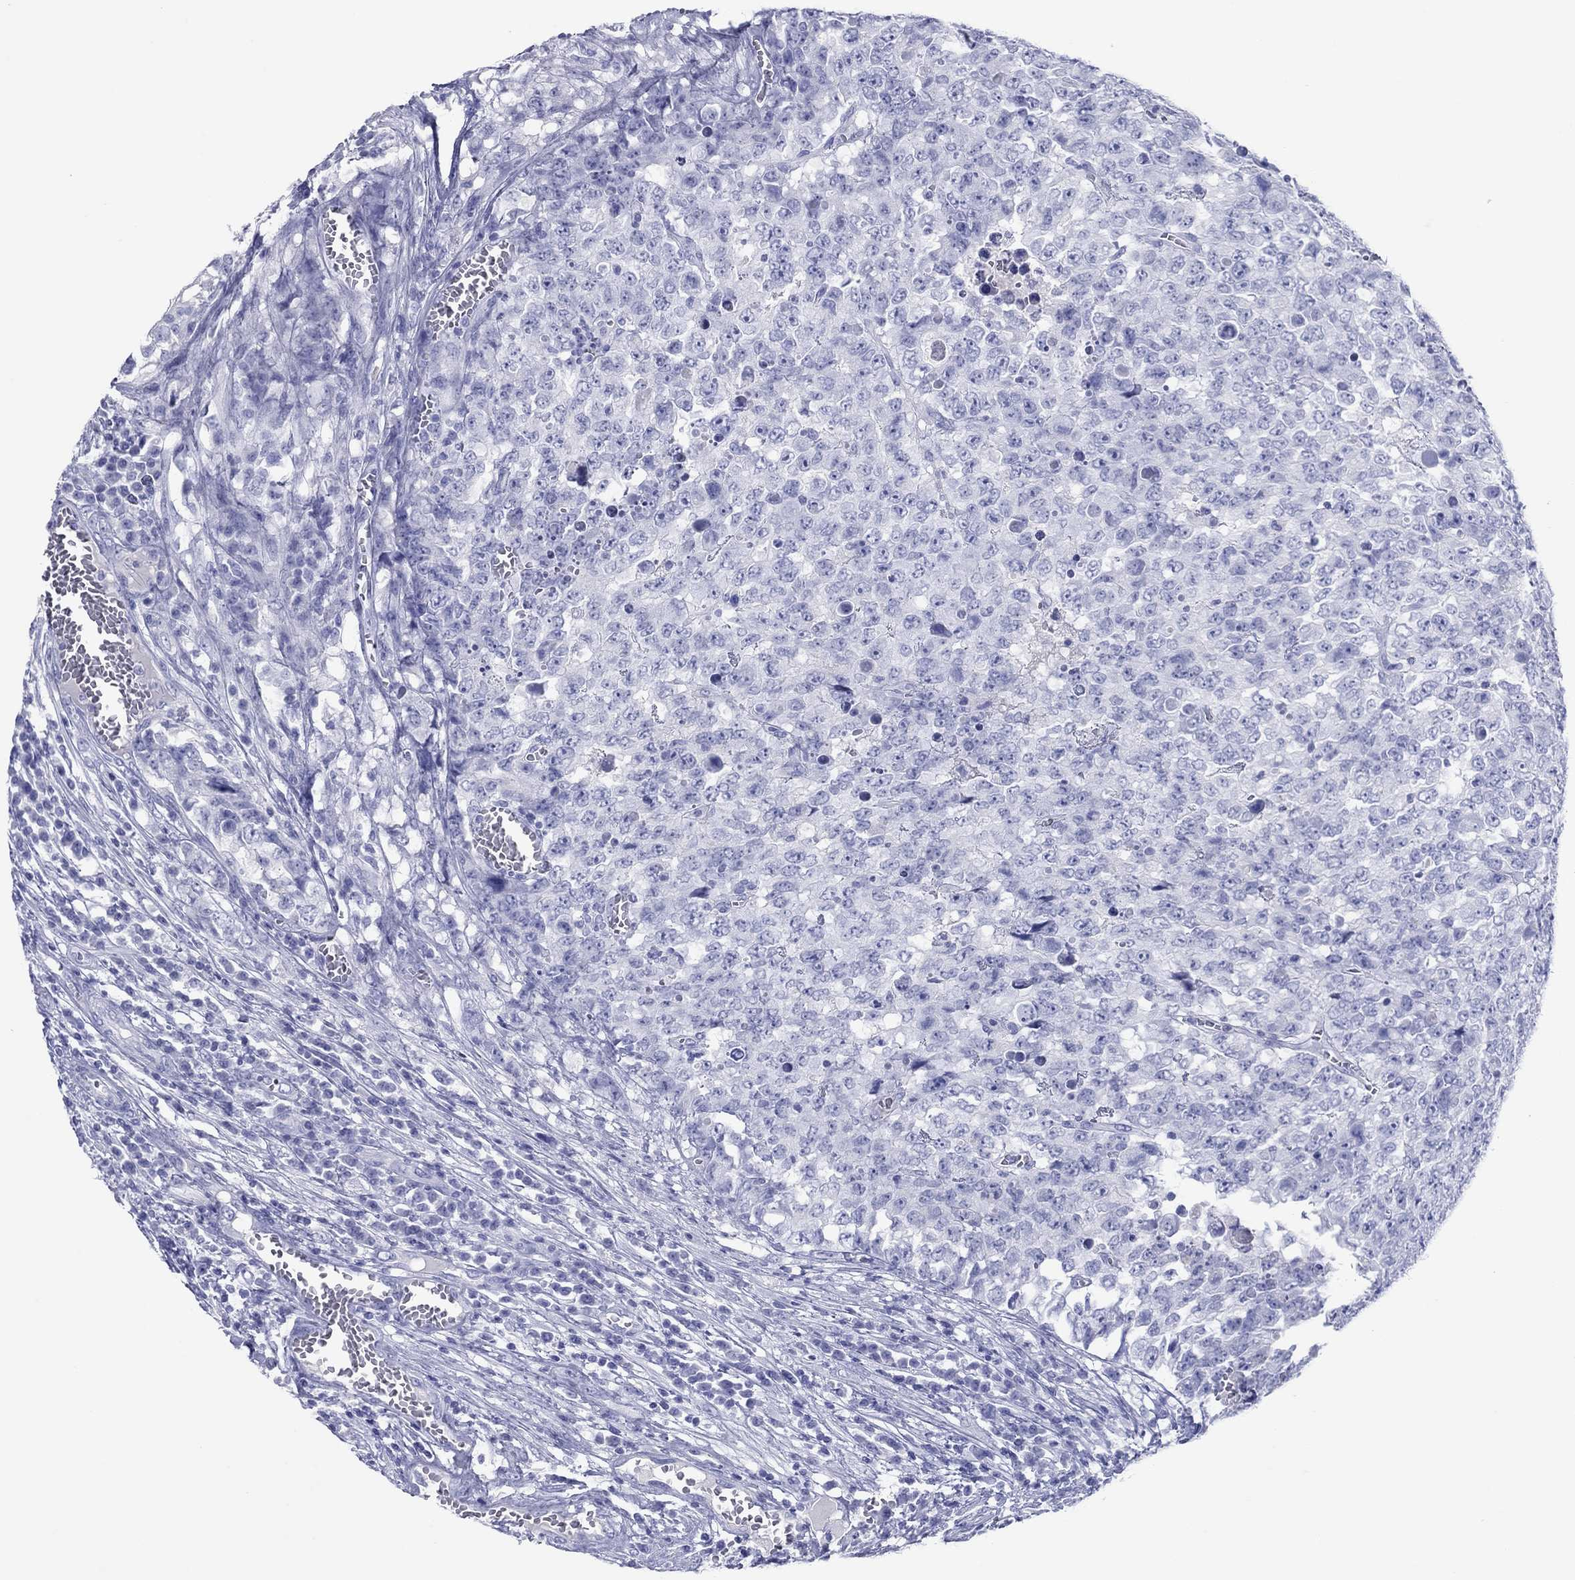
{"staining": {"intensity": "negative", "quantity": "none", "location": "none"}, "tissue": "testis cancer", "cell_type": "Tumor cells", "image_type": "cancer", "snomed": [{"axis": "morphology", "description": "Carcinoma, Embryonal, NOS"}, {"axis": "topography", "description": "Testis"}], "caption": "IHC histopathology image of neoplastic tissue: human testis cancer (embryonal carcinoma) stained with DAB (3,3'-diaminobenzidine) displays no significant protein expression in tumor cells.", "gene": "ATP4A", "patient": {"sex": "male", "age": 23}}